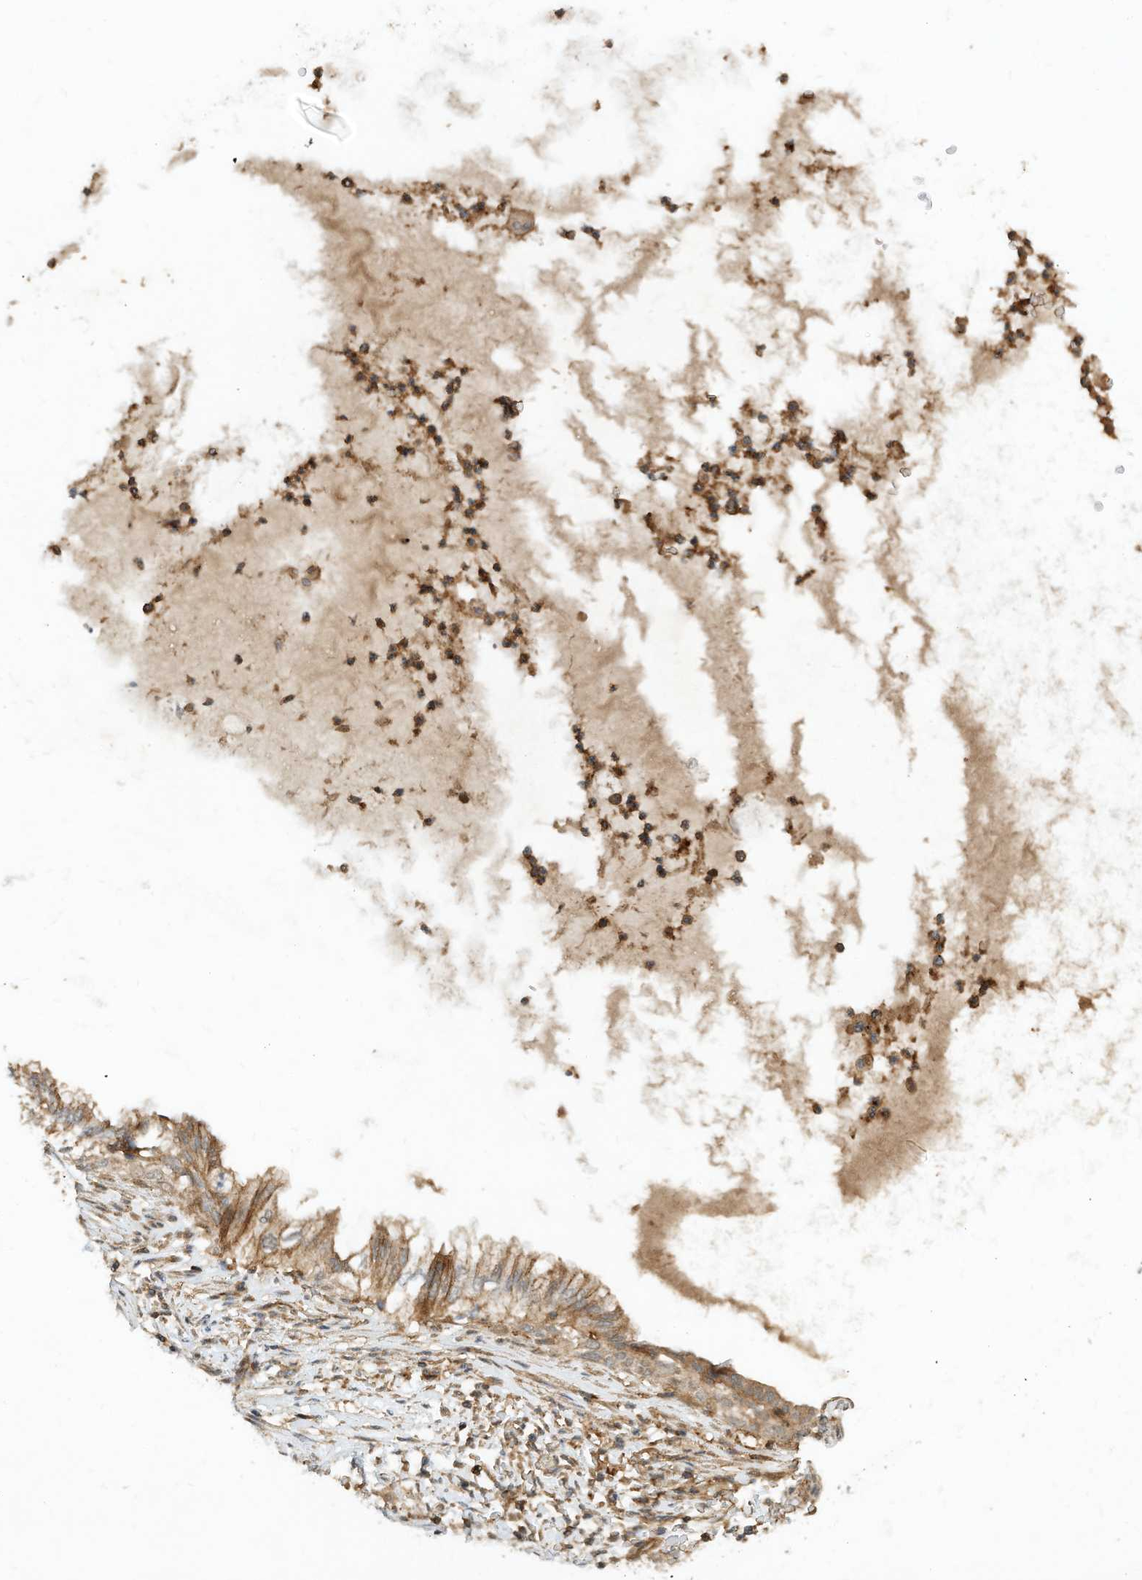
{"staining": {"intensity": "moderate", "quantity": ">75%", "location": "cytoplasmic/membranous"}, "tissue": "lung cancer", "cell_type": "Tumor cells", "image_type": "cancer", "snomed": [{"axis": "morphology", "description": "Adenocarcinoma, NOS"}, {"axis": "topography", "description": "Lung"}], "caption": "An image of human lung cancer (adenocarcinoma) stained for a protein reveals moderate cytoplasmic/membranous brown staining in tumor cells.", "gene": "CPAMD8", "patient": {"sex": "female", "age": 70}}